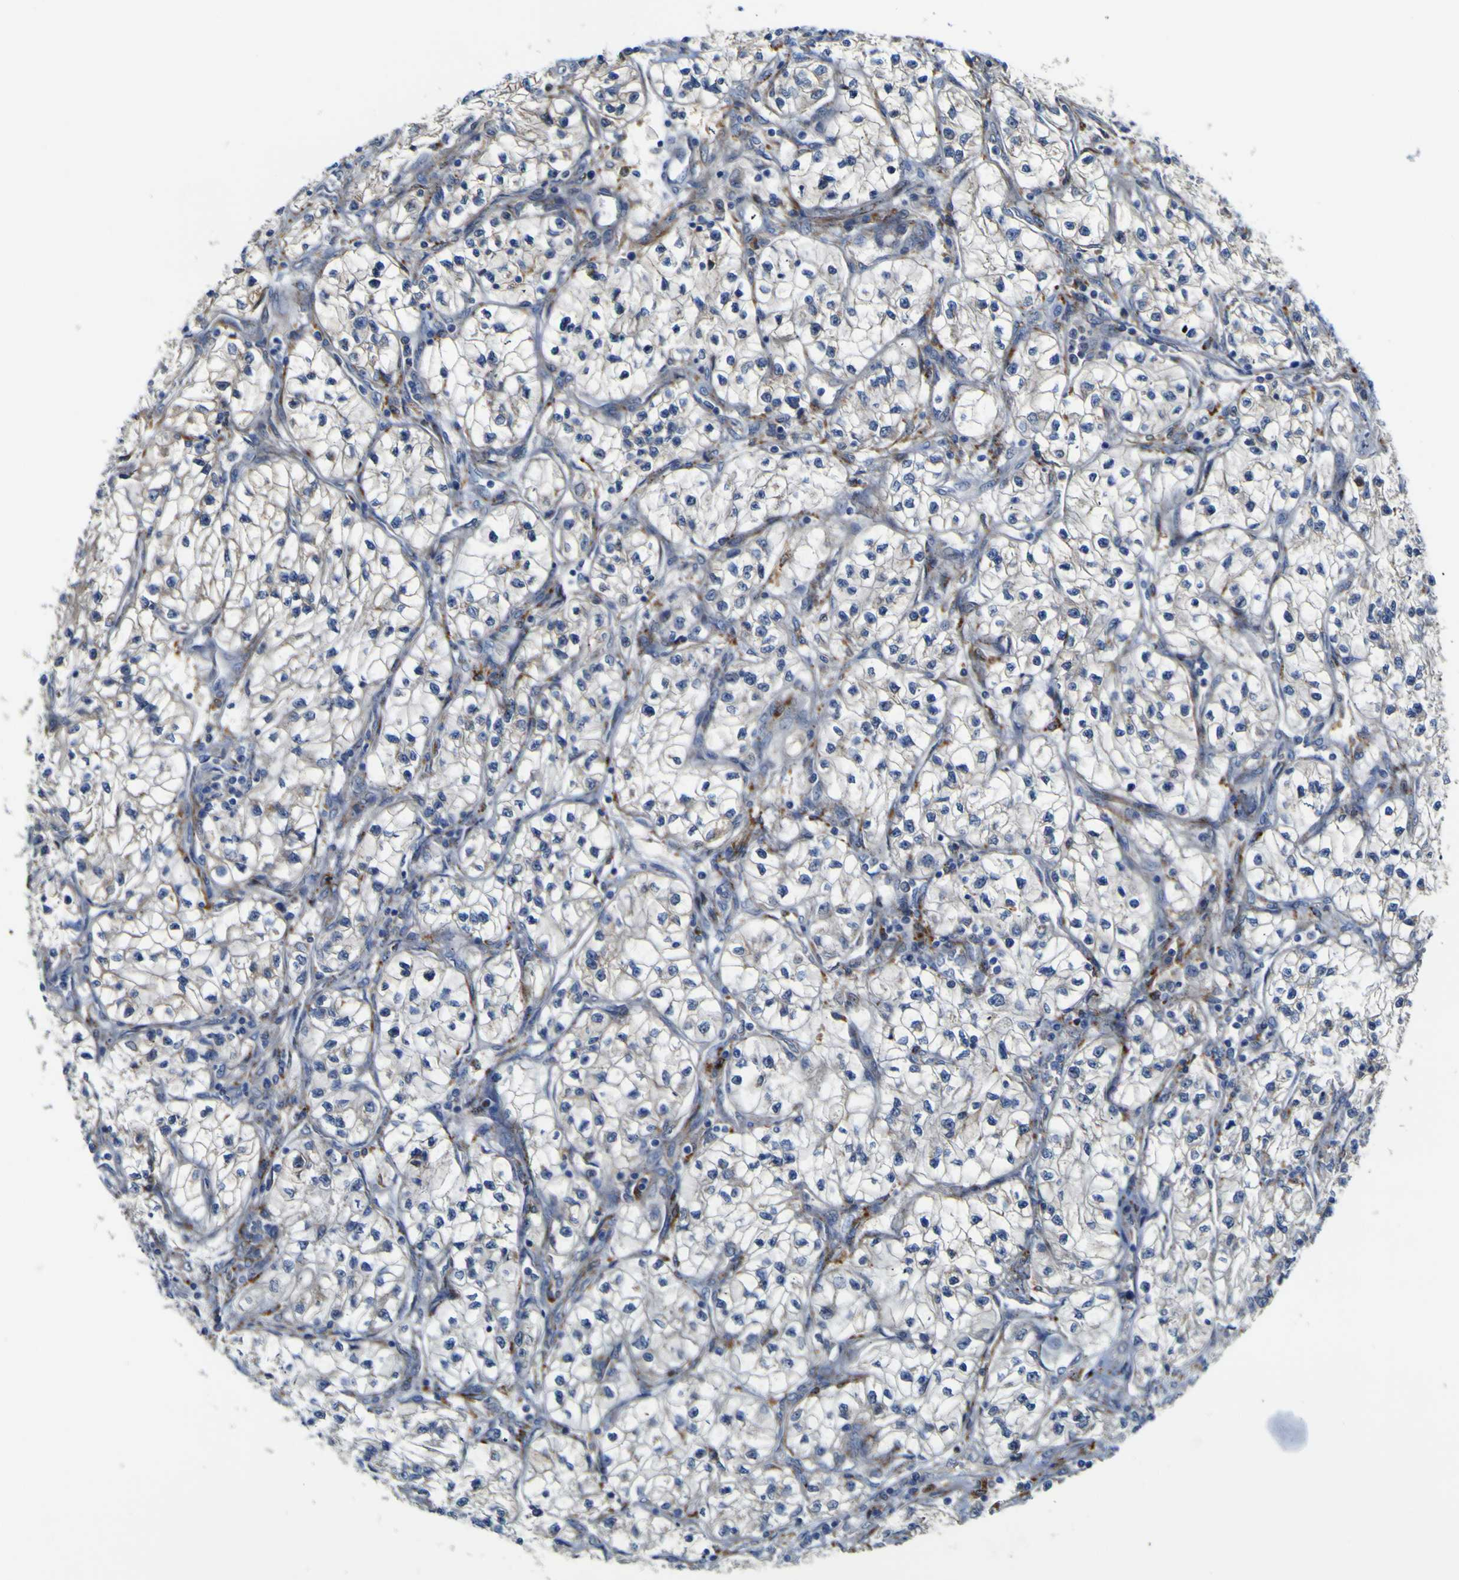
{"staining": {"intensity": "negative", "quantity": "none", "location": "none"}, "tissue": "renal cancer", "cell_type": "Tumor cells", "image_type": "cancer", "snomed": [{"axis": "morphology", "description": "Adenocarcinoma, NOS"}, {"axis": "topography", "description": "Kidney"}], "caption": "The photomicrograph demonstrates no staining of tumor cells in adenocarcinoma (renal).", "gene": "PTPRF", "patient": {"sex": "female", "age": 57}}